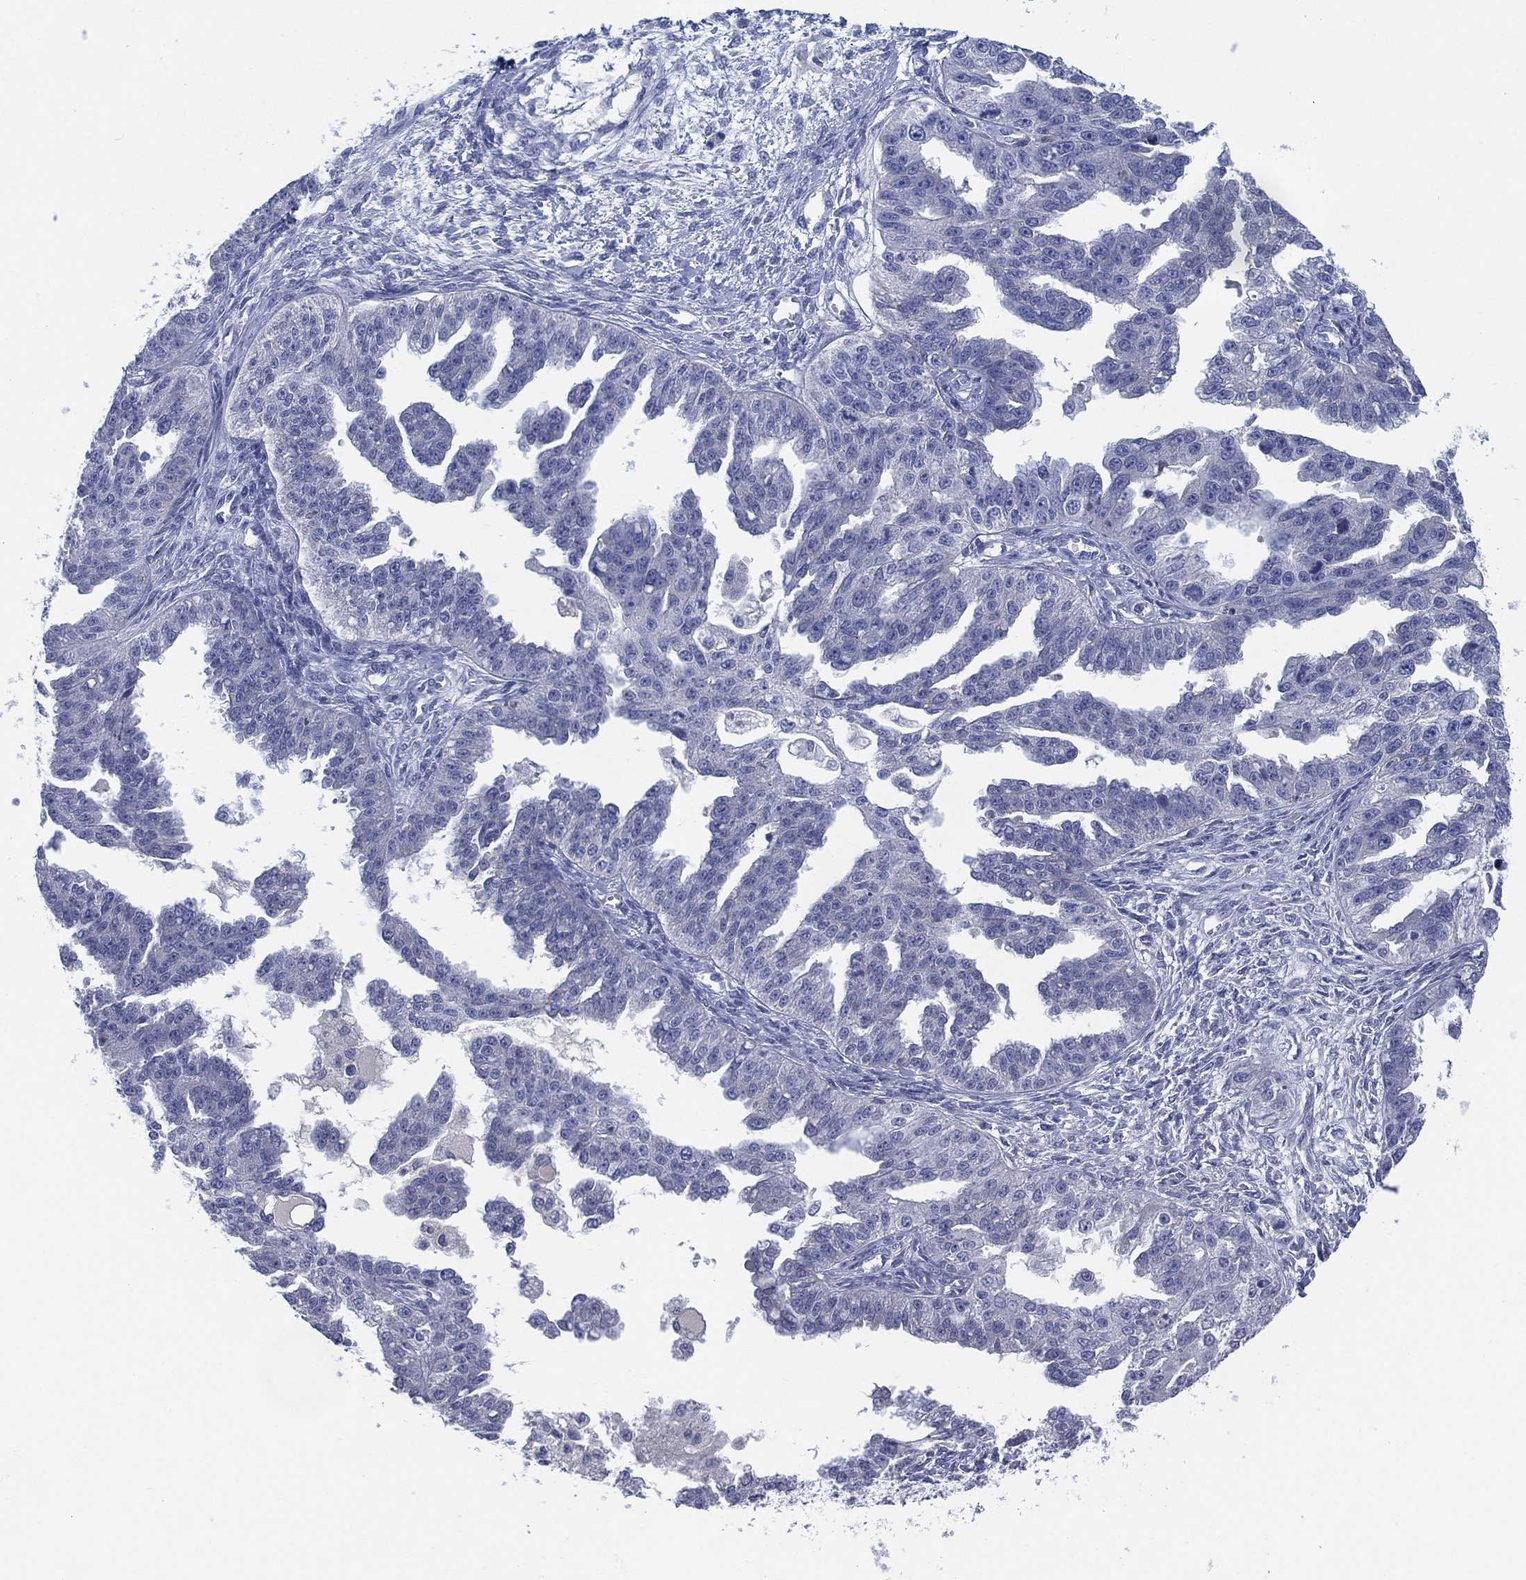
{"staining": {"intensity": "negative", "quantity": "none", "location": "none"}, "tissue": "ovarian cancer", "cell_type": "Tumor cells", "image_type": "cancer", "snomed": [{"axis": "morphology", "description": "Cystadenocarcinoma, serous, NOS"}, {"axis": "topography", "description": "Ovary"}], "caption": "An image of serous cystadenocarcinoma (ovarian) stained for a protein demonstrates no brown staining in tumor cells.", "gene": "ADAD2", "patient": {"sex": "female", "age": 58}}